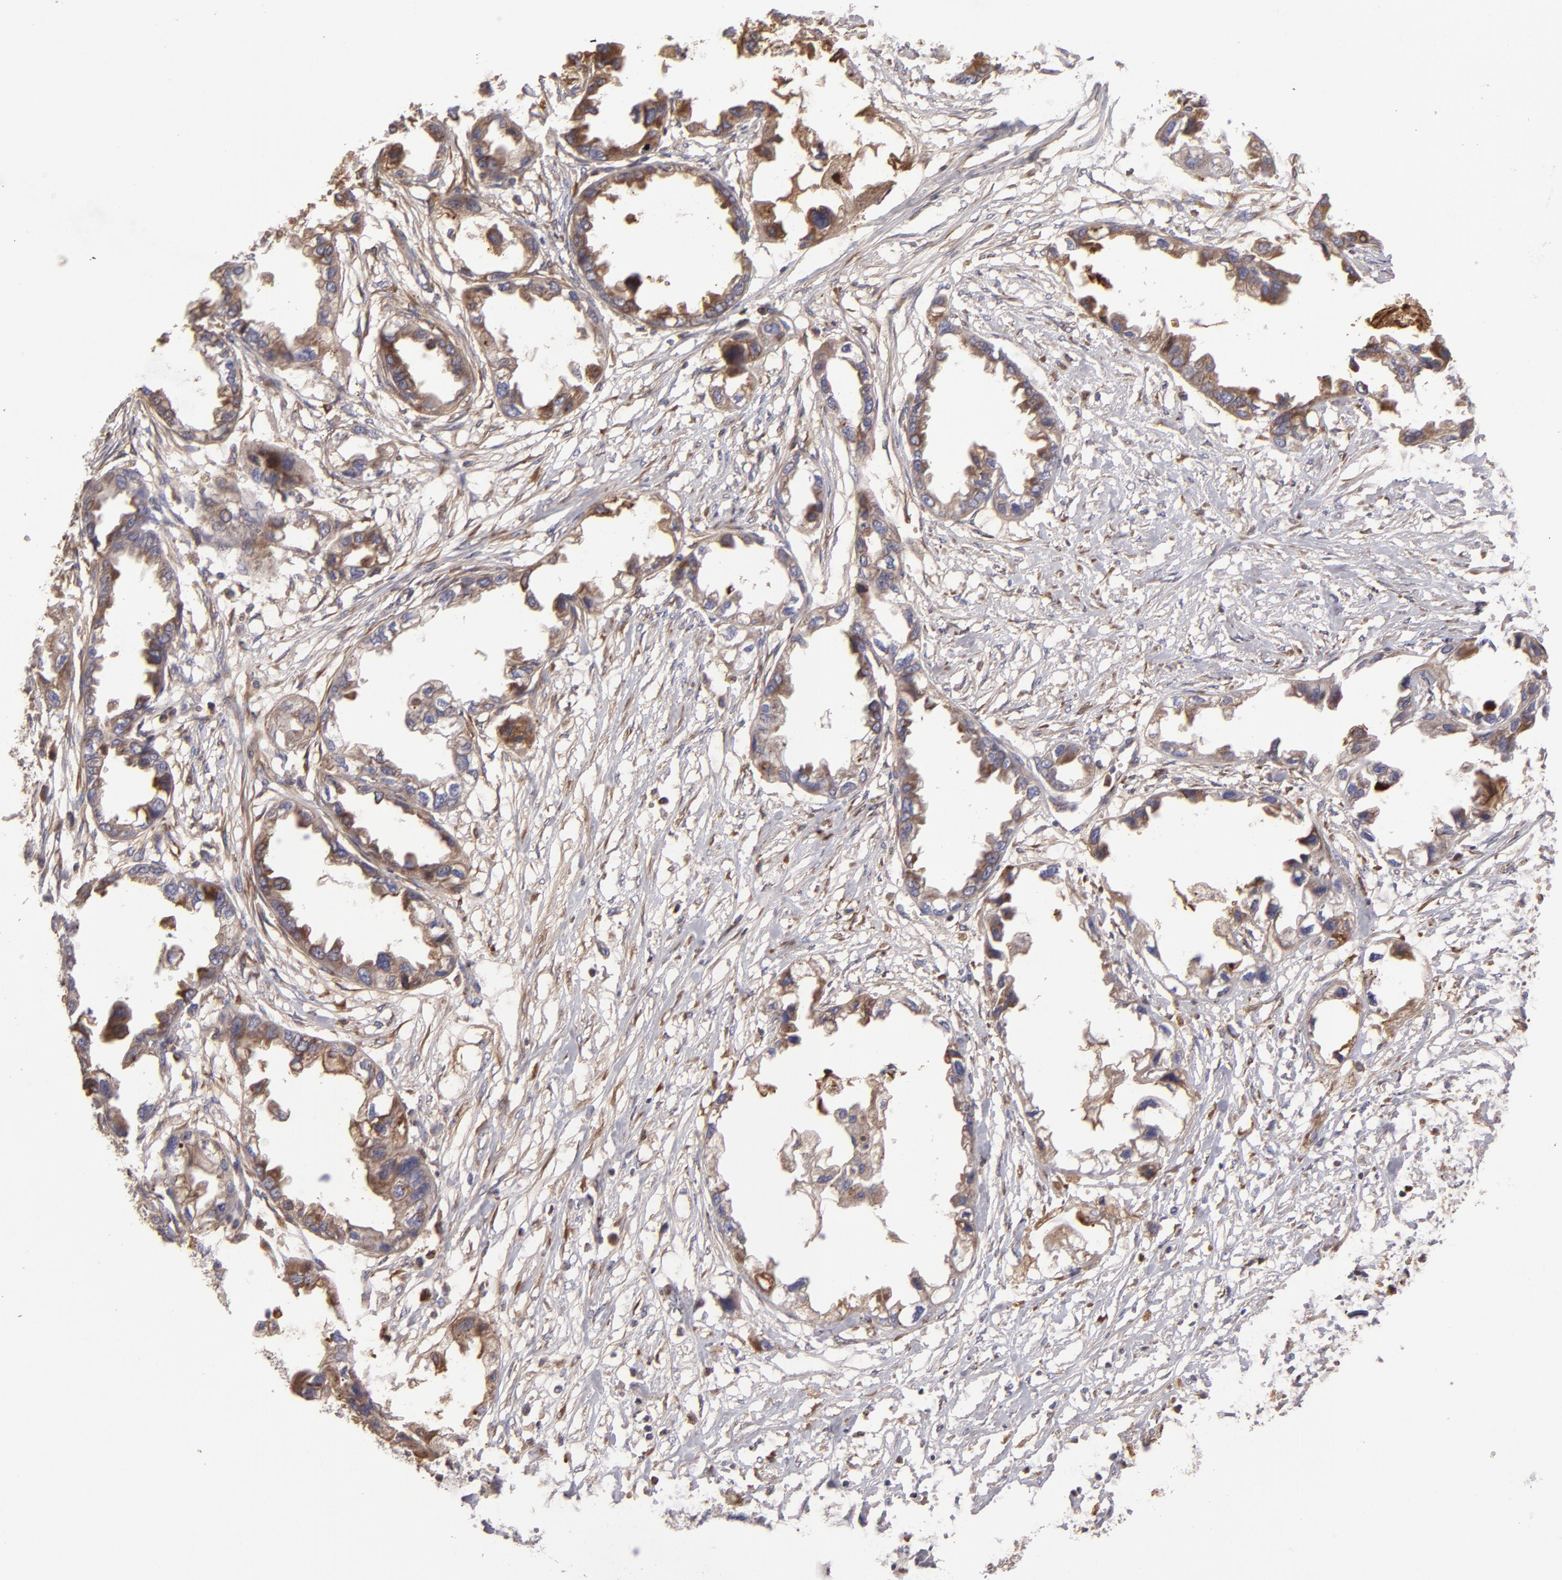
{"staining": {"intensity": "moderate", "quantity": ">75%", "location": "cytoplasmic/membranous"}, "tissue": "endometrial cancer", "cell_type": "Tumor cells", "image_type": "cancer", "snomed": [{"axis": "morphology", "description": "Adenocarcinoma, NOS"}, {"axis": "topography", "description": "Endometrium"}], "caption": "This histopathology image displays adenocarcinoma (endometrial) stained with immunohistochemistry to label a protein in brown. The cytoplasmic/membranous of tumor cells show moderate positivity for the protein. Nuclei are counter-stained blue.", "gene": "CFB", "patient": {"sex": "female", "age": 67}}